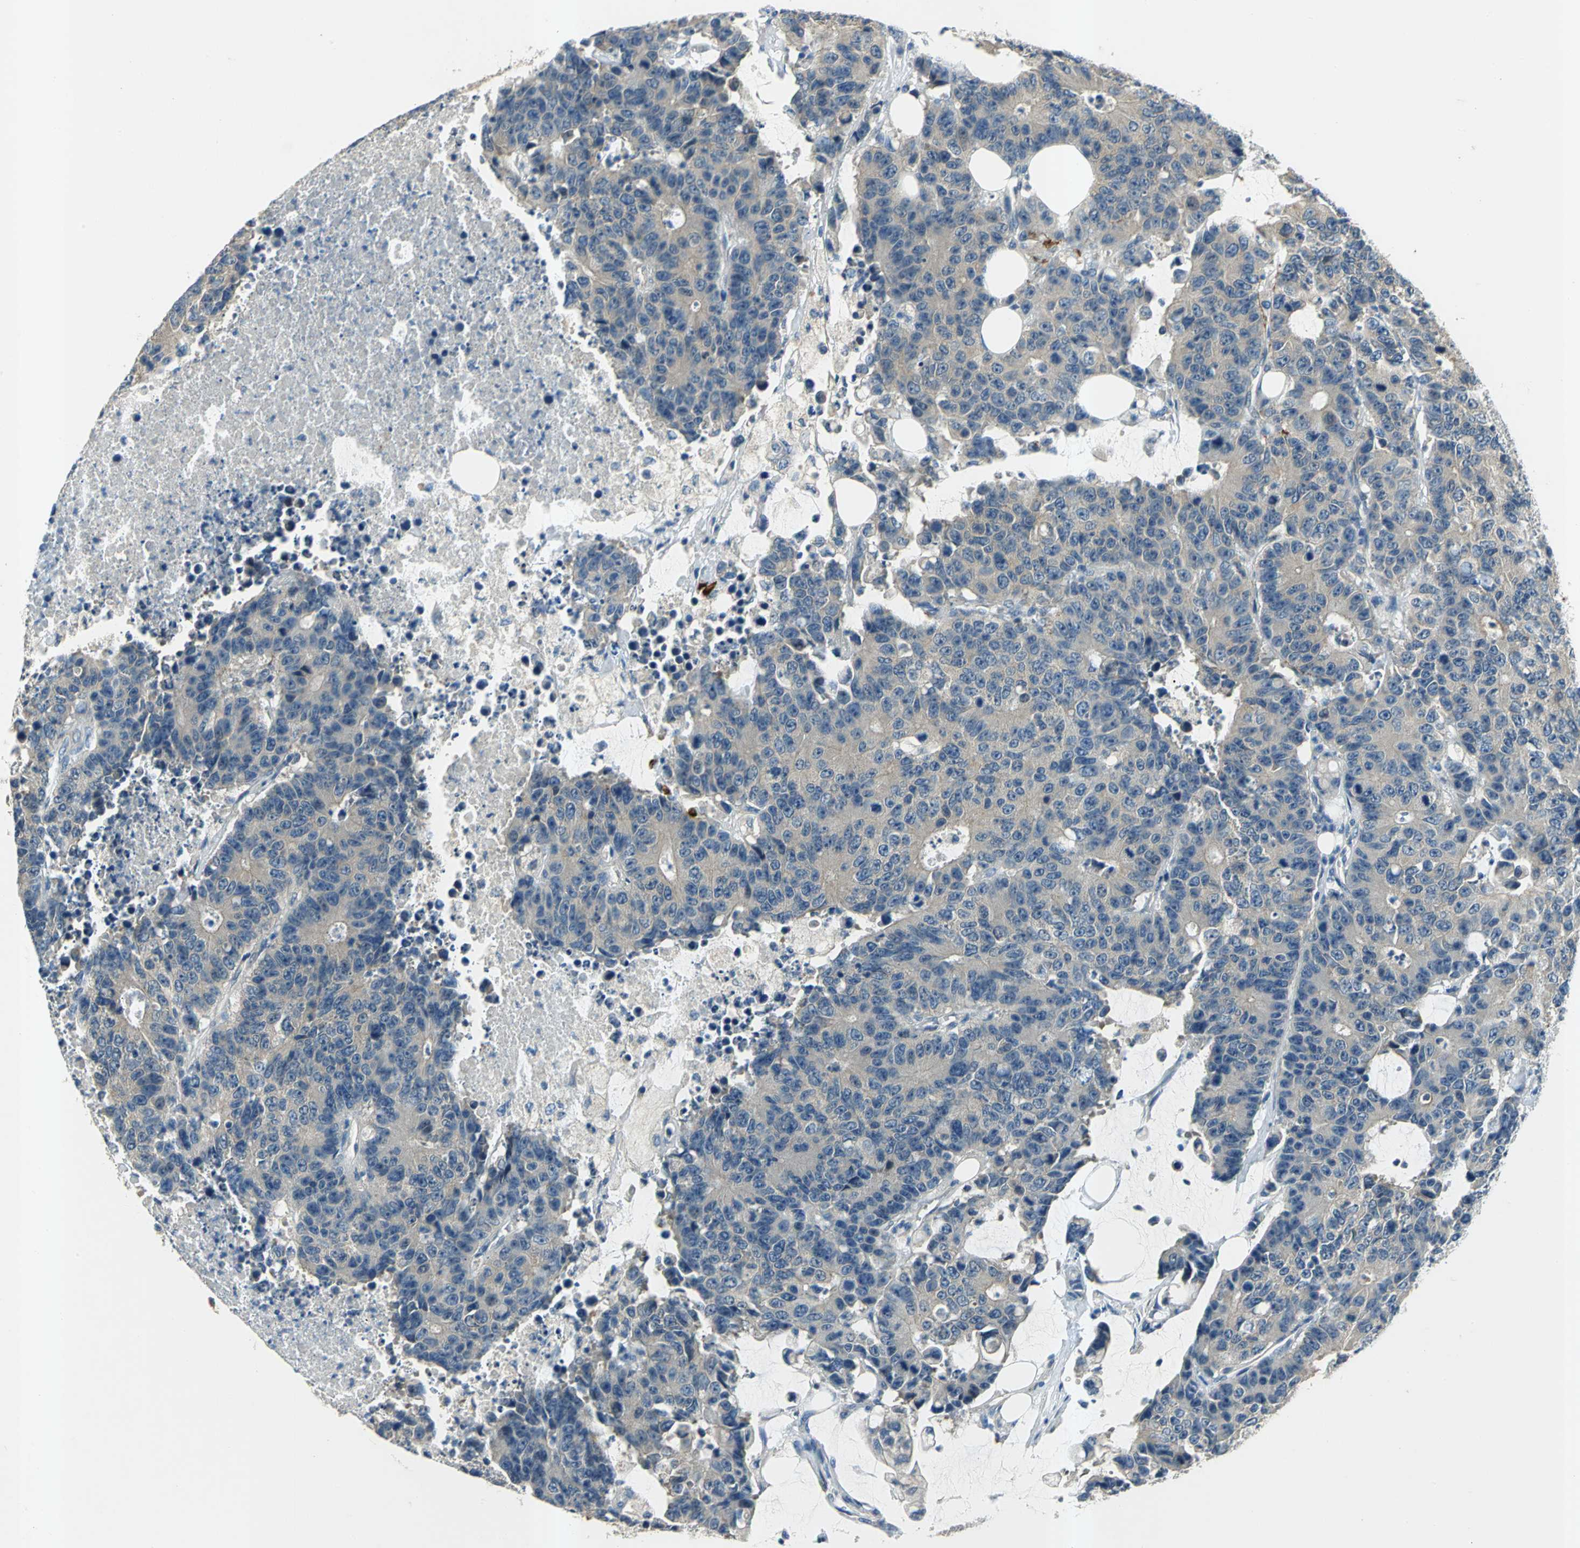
{"staining": {"intensity": "weak", "quantity": ">75%", "location": "cytoplasmic/membranous"}, "tissue": "colorectal cancer", "cell_type": "Tumor cells", "image_type": "cancer", "snomed": [{"axis": "morphology", "description": "Adenocarcinoma, NOS"}, {"axis": "topography", "description": "Colon"}], "caption": "An IHC image of neoplastic tissue is shown. Protein staining in brown highlights weak cytoplasmic/membranous positivity in colorectal cancer (adenocarcinoma) within tumor cells.", "gene": "SLC16A7", "patient": {"sex": "female", "age": 86}}